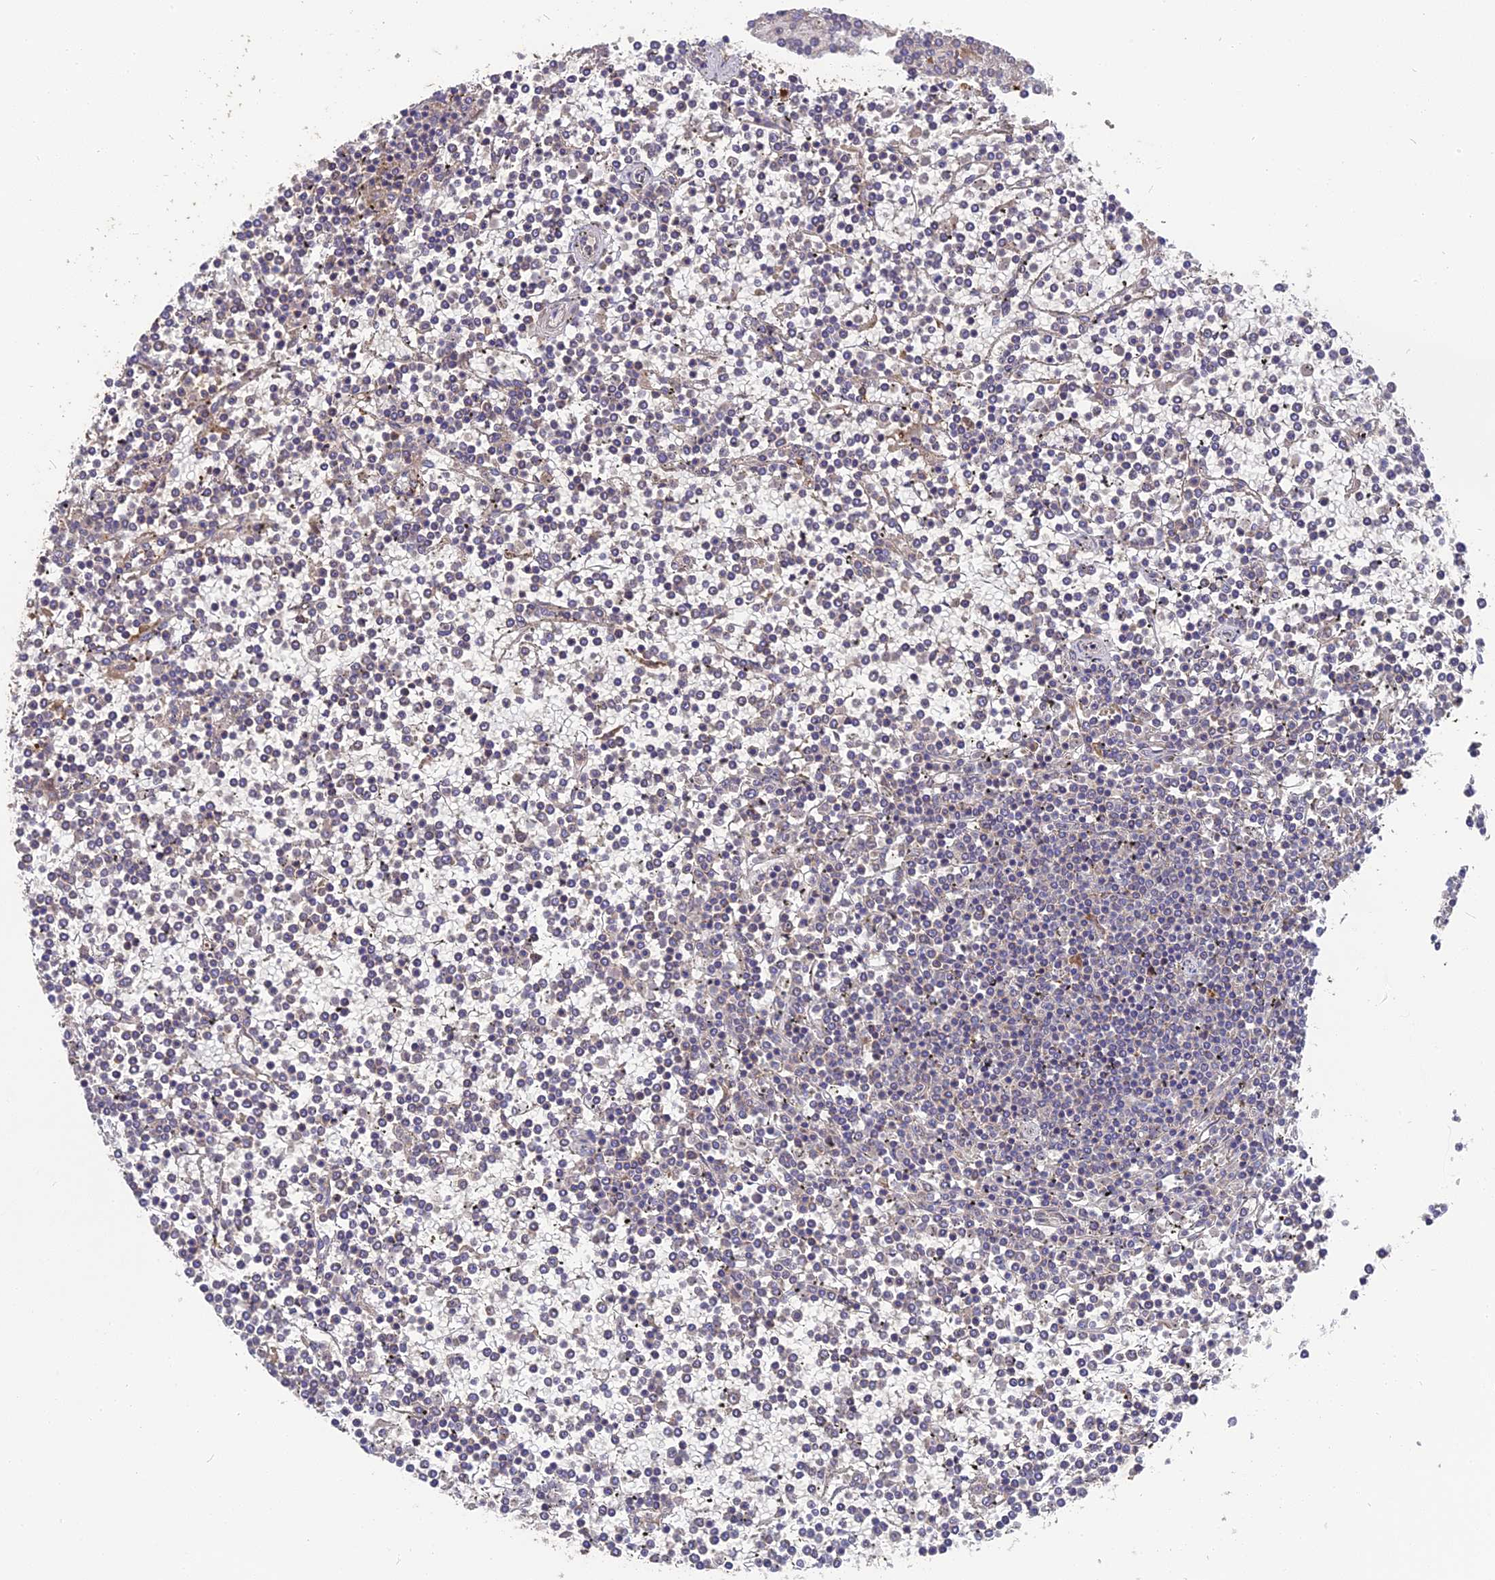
{"staining": {"intensity": "negative", "quantity": "none", "location": "none"}, "tissue": "lymphoma", "cell_type": "Tumor cells", "image_type": "cancer", "snomed": [{"axis": "morphology", "description": "Malignant lymphoma, non-Hodgkin's type, Low grade"}, {"axis": "topography", "description": "Spleen"}], "caption": "Immunohistochemical staining of lymphoma demonstrates no significant staining in tumor cells. The staining is performed using DAB (3,3'-diaminobenzidine) brown chromogen with nuclei counter-stained in using hematoxylin.", "gene": "ERMAP", "patient": {"sex": "female", "age": 19}}